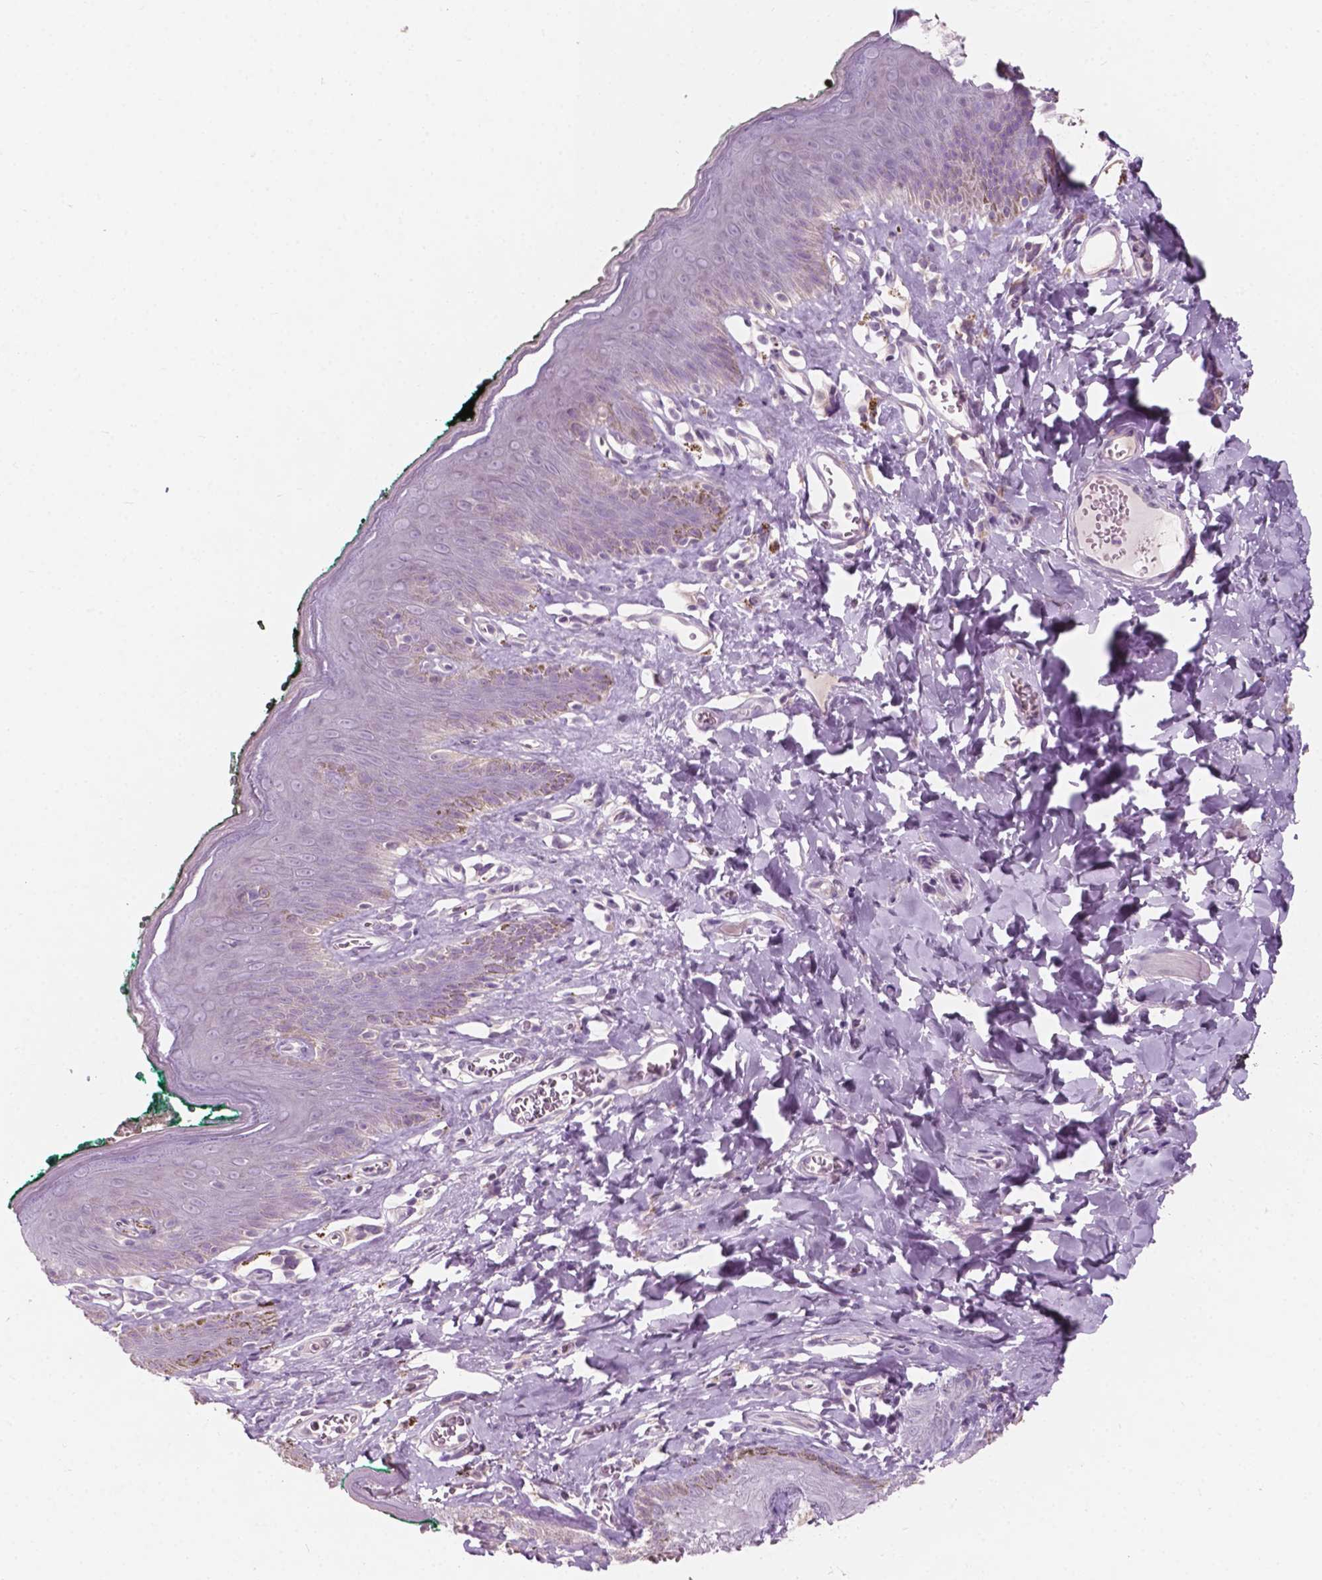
{"staining": {"intensity": "negative", "quantity": "none", "location": "none"}, "tissue": "skin", "cell_type": "Epidermal cells", "image_type": "normal", "snomed": [{"axis": "morphology", "description": "Normal tissue, NOS"}, {"axis": "topography", "description": "Vulva"}, {"axis": "topography", "description": "Peripheral nerve tissue"}], "caption": "IHC image of benign skin: skin stained with DAB (3,3'-diaminobenzidine) demonstrates no significant protein expression in epidermal cells.", "gene": "AWAT1", "patient": {"sex": "female", "age": 66}}